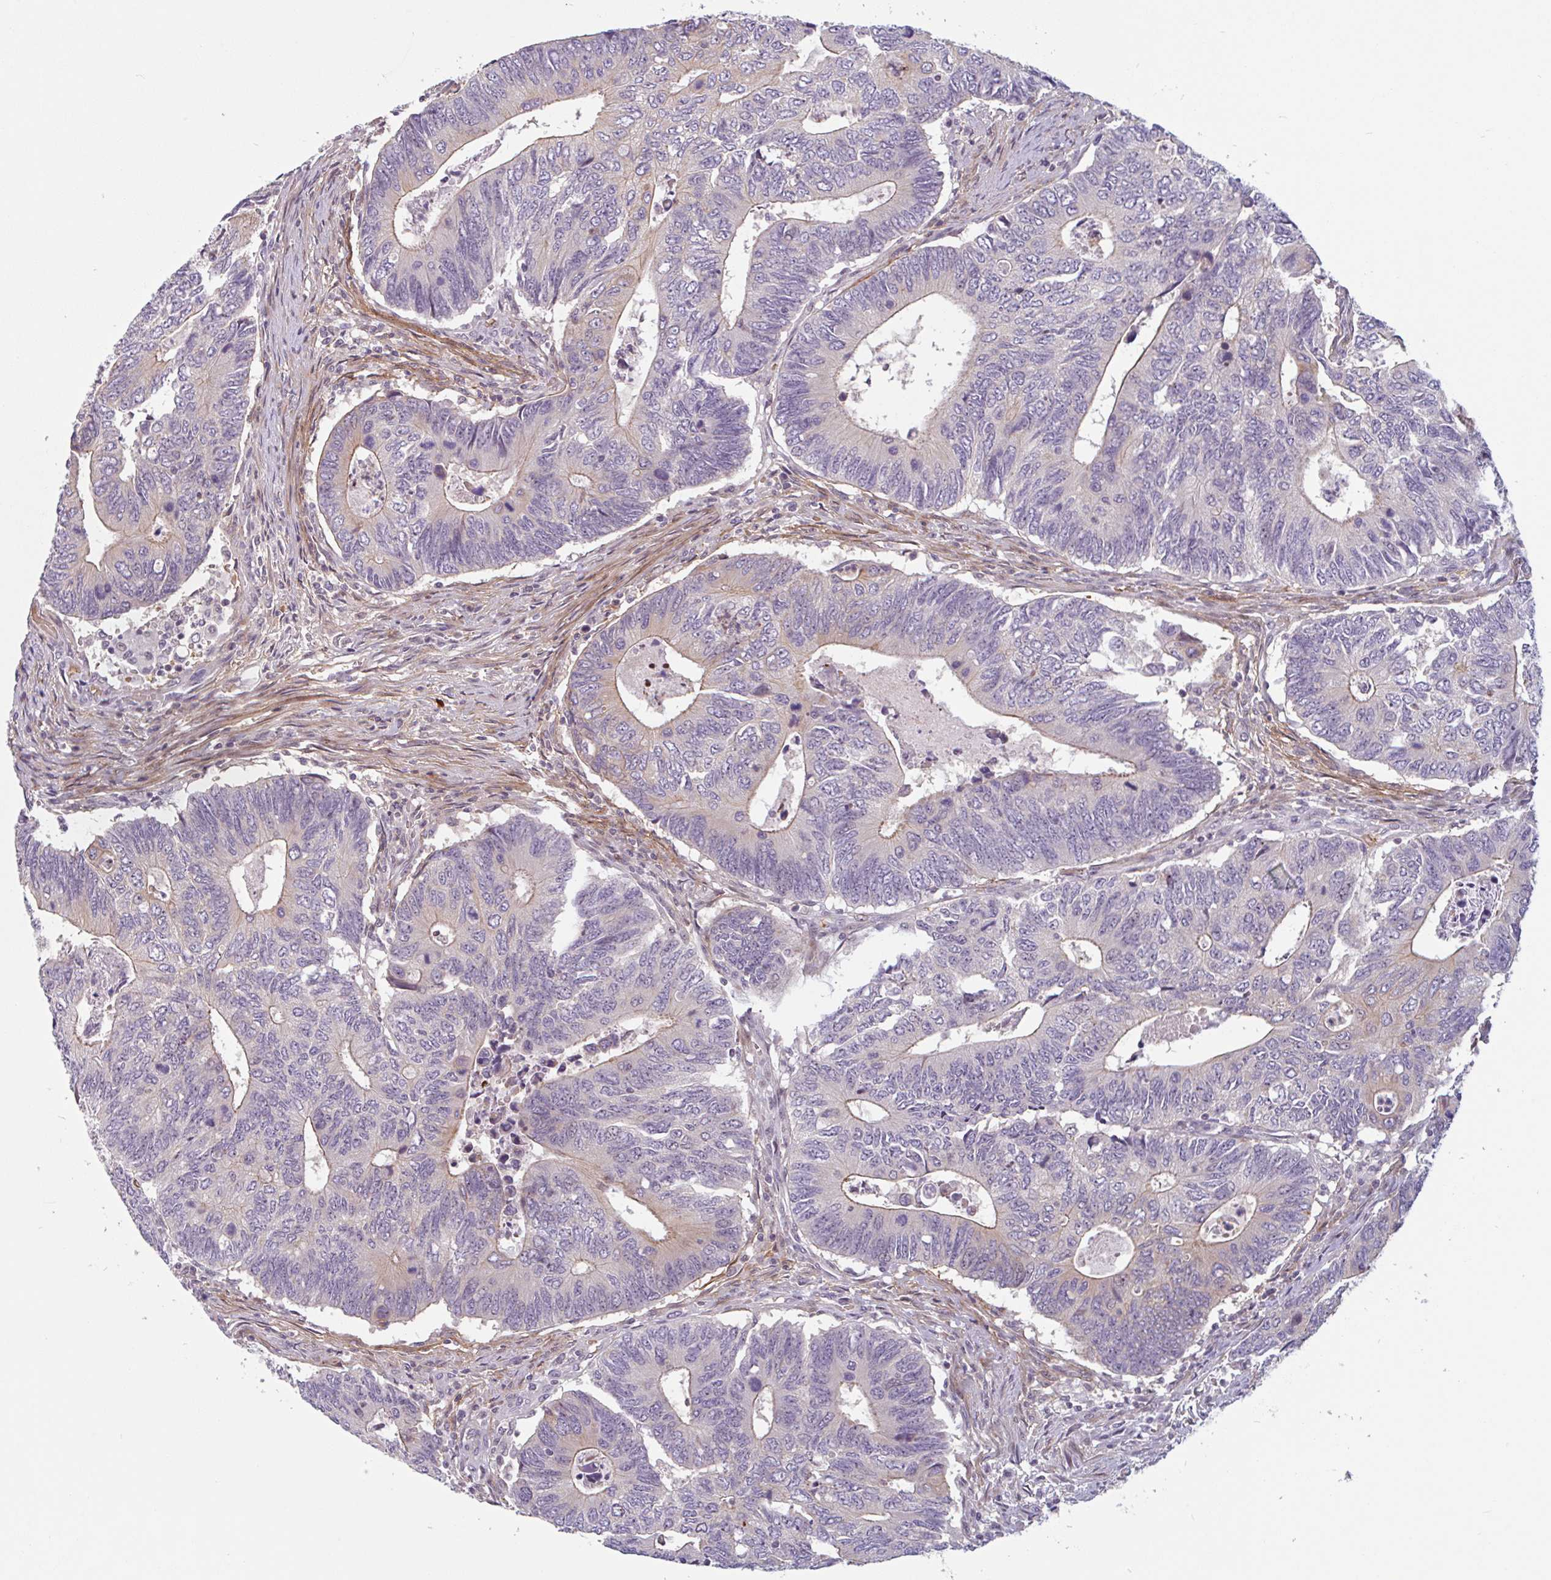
{"staining": {"intensity": "weak", "quantity": "<25%", "location": "cytoplasmic/membranous"}, "tissue": "colorectal cancer", "cell_type": "Tumor cells", "image_type": "cancer", "snomed": [{"axis": "morphology", "description": "Adenocarcinoma, NOS"}, {"axis": "topography", "description": "Colon"}], "caption": "This is a photomicrograph of immunohistochemistry (IHC) staining of colorectal adenocarcinoma, which shows no staining in tumor cells.", "gene": "TMEM119", "patient": {"sex": "male", "age": 87}}